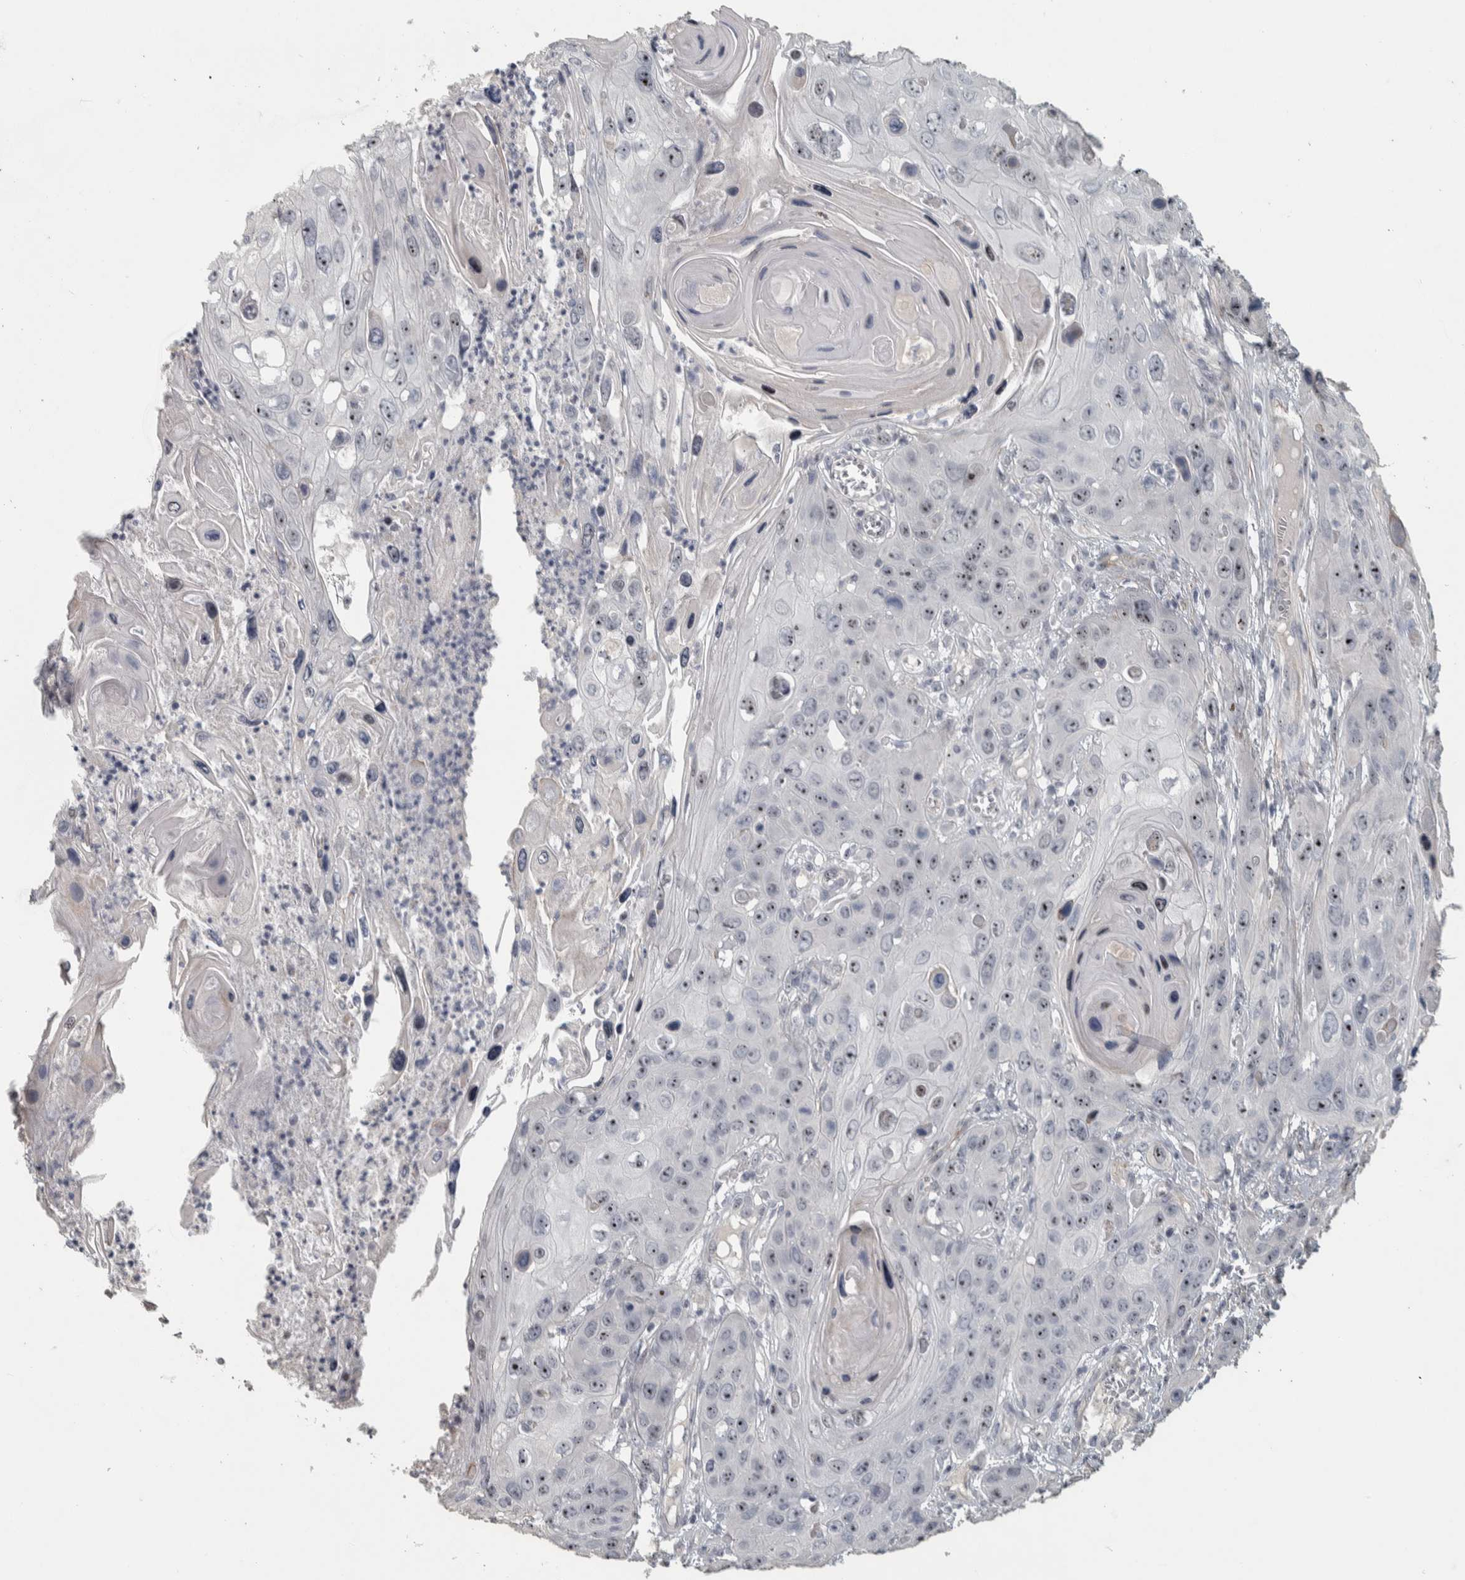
{"staining": {"intensity": "moderate", "quantity": ">75%", "location": "nuclear"}, "tissue": "skin cancer", "cell_type": "Tumor cells", "image_type": "cancer", "snomed": [{"axis": "morphology", "description": "Squamous cell carcinoma, NOS"}, {"axis": "topography", "description": "Skin"}], "caption": "An immunohistochemistry histopathology image of neoplastic tissue is shown. Protein staining in brown highlights moderate nuclear positivity in skin cancer within tumor cells.", "gene": "DCAF10", "patient": {"sex": "male", "age": 55}}